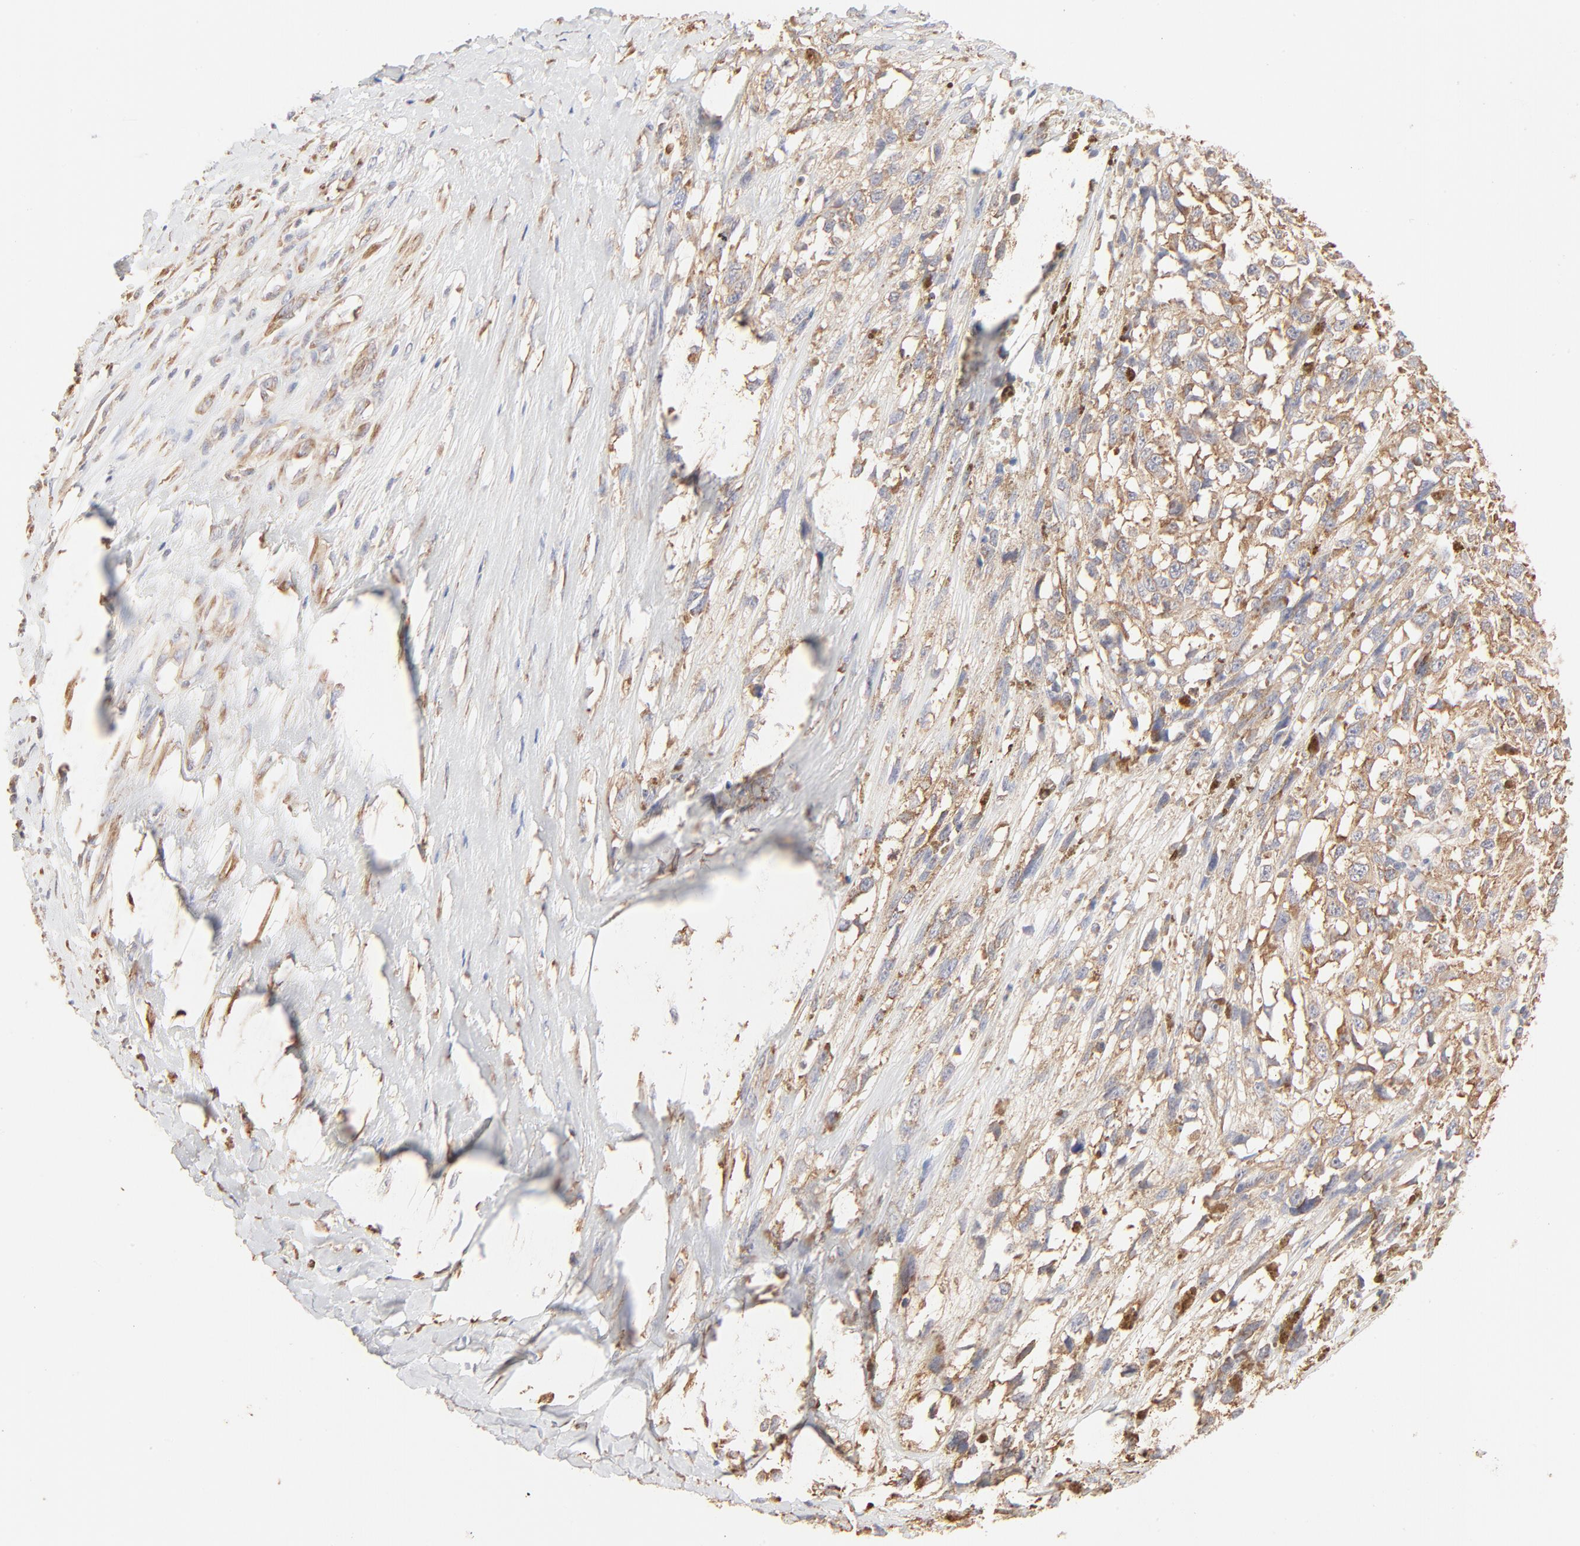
{"staining": {"intensity": "moderate", "quantity": ">75%", "location": "cytoplasmic/membranous"}, "tissue": "melanoma", "cell_type": "Tumor cells", "image_type": "cancer", "snomed": [{"axis": "morphology", "description": "Malignant melanoma, Metastatic site"}, {"axis": "topography", "description": "Lymph node"}], "caption": "This is a histology image of immunohistochemistry (IHC) staining of malignant melanoma (metastatic site), which shows moderate staining in the cytoplasmic/membranous of tumor cells.", "gene": "RPS20", "patient": {"sex": "male", "age": 59}}